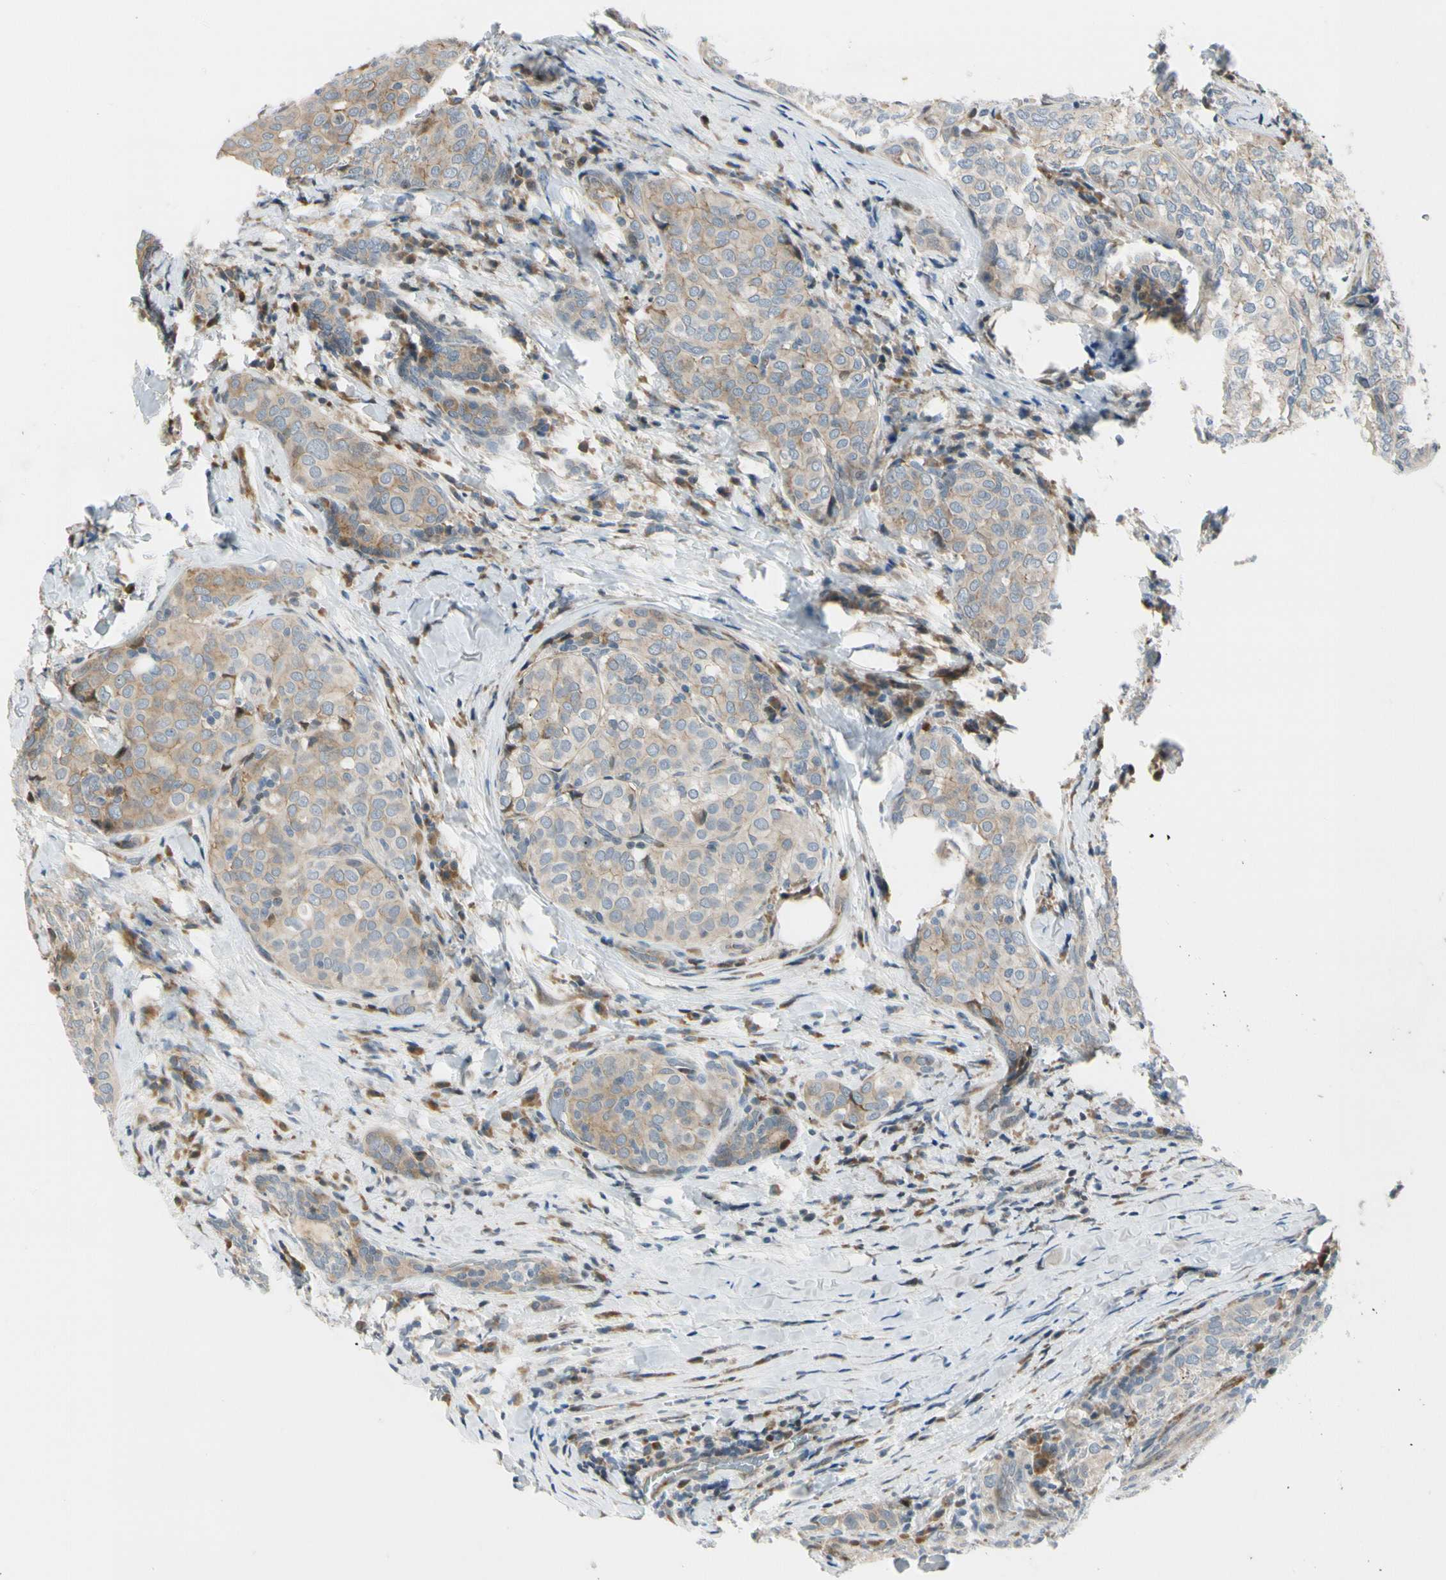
{"staining": {"intensity": "weak", "quantity": "25%-75%", "location": "cytoplasmic/membranous"}, "tissue": "thyroid cancer", "cell_type": "Tumor cells", "image_type": "cancer", "snomed": [{"axis": "morphology", "description": "Normal tissue, NOS"}, {"axis": "morphology", "description": "Papillary adenocarcinoma, NOS"}, {"axis": "topography", "description": "Thyroid gland"}], "caption": "Thyroid papillary adenocarcinoma stained for a protein displays weak cytoplasmic/membranous positivity in tumor cells.", "gene": "NPDC1", "patient": {"sex": "female", "age": 30}}